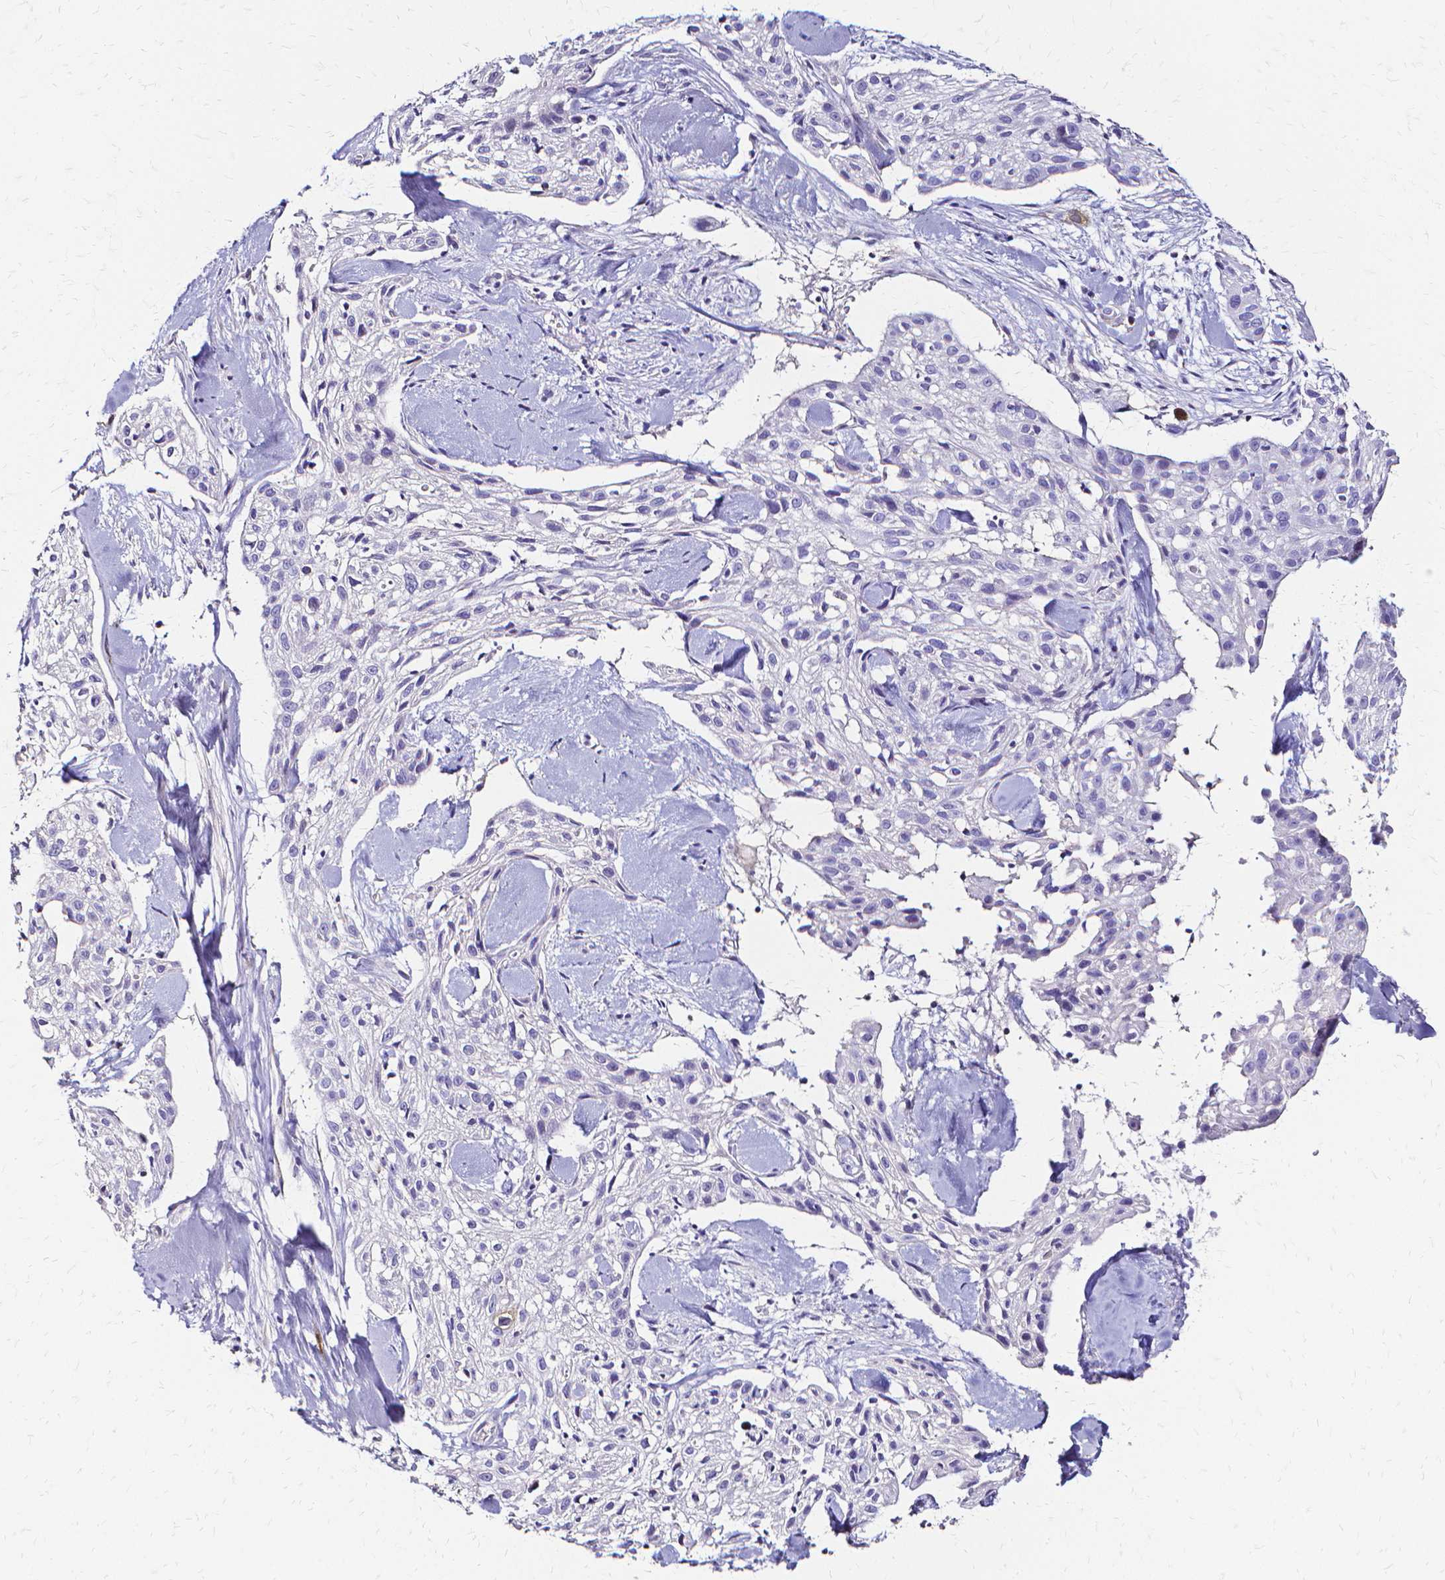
{"staining": {"intensity": "moderate", "quantity": "<25%", "location": "cytoplasmic/membranous"}, "tissue": "skin cancer", "cell_type": "Tumor cells", "image_type": "cancer", "snomed": [{"axis": "morphology", "description": "Squamous cell carcinoma, NOS"}, {"axis": "topography", "description": "Skin"}], "caption": "IHC image of skin cancer stained for a protein (brown), which displays low levels of moderate cytoplasmic/membranous staining in about <25% of tumor cells.", "gene": "CCNB1", "patient": {"sex": "male", "age": 82}}